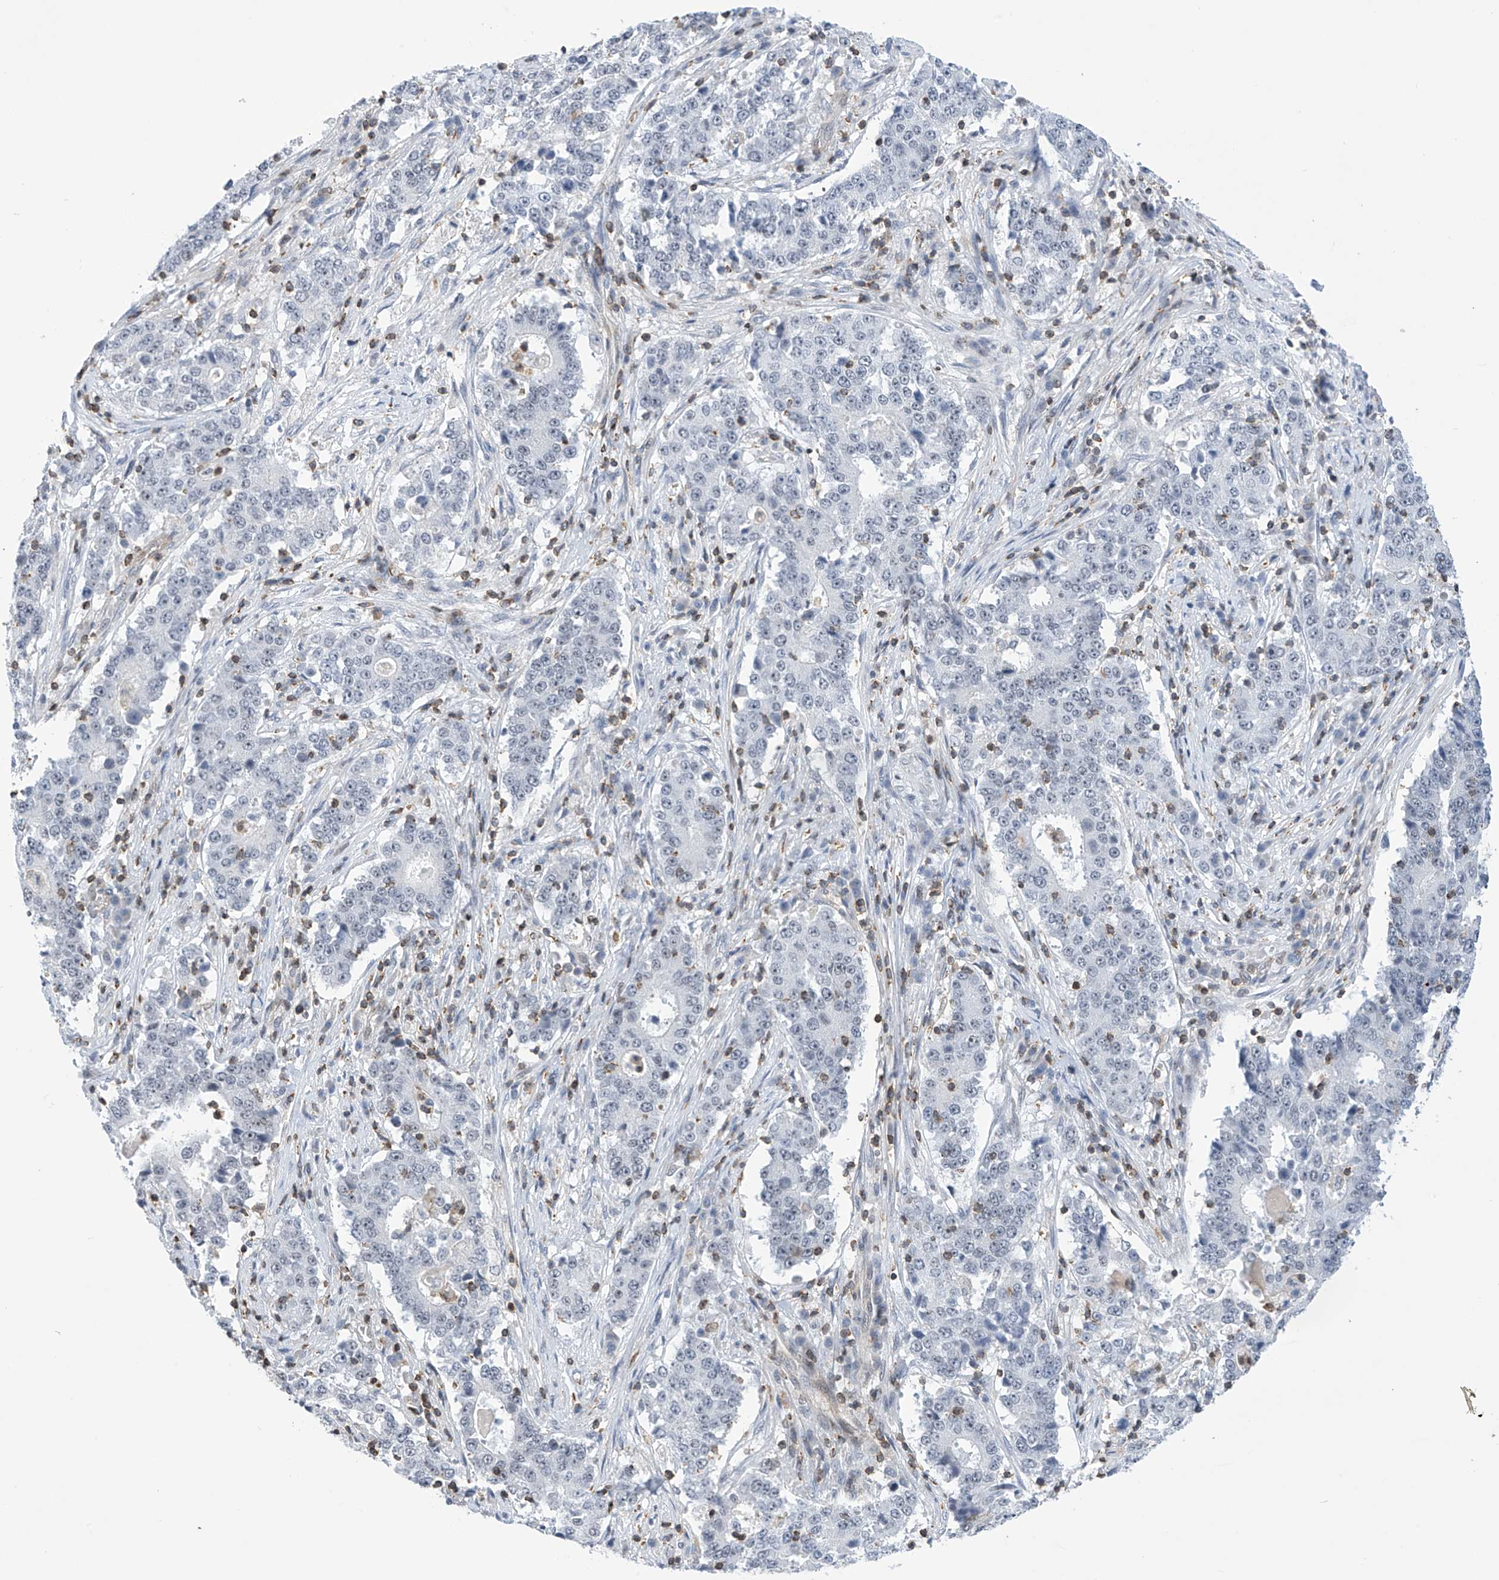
{"staining": {"intensity": "negative", "quantity": "none", "location": "none"}, "tissue": "stomach cancer", "cell_type": "Tumor cells", "image_type": "cancer", "snomed": [{"axis": "morphology", "description": "Adenocarcinoma, NOS"}, {"axis": "topography", "description": "Stomach"}], "caption": "Immunohistochemistry (IHC) image of human stomach cancer (adenocarcinoma) stained for a protein (brown), which reveals no staining in tumor cells.", "gene": "MSL3", "patient": {"sex": "male", "age": 59}}